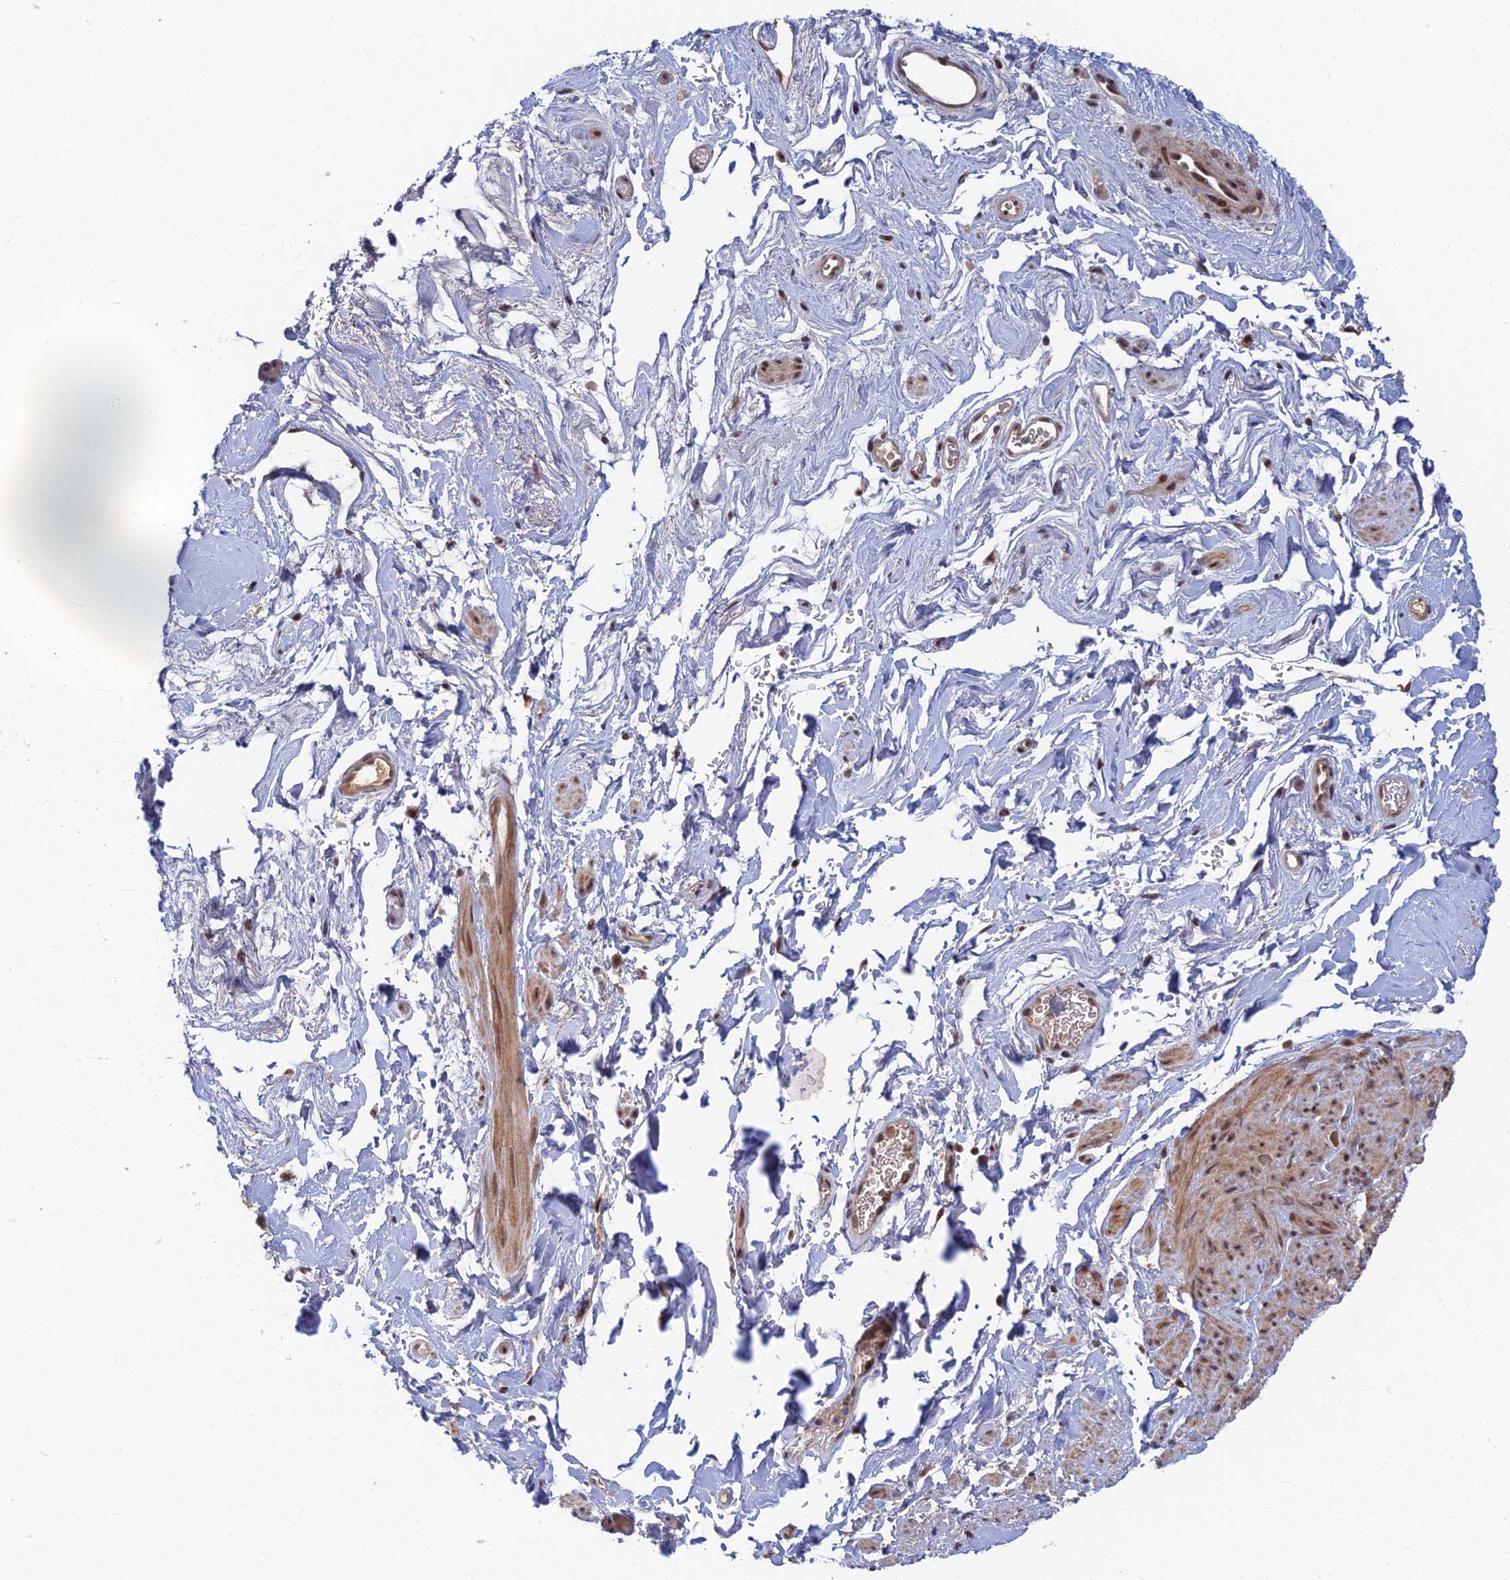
{"staining": {"intensity": "moderate", "quantity": ">75%", "location": "cytoplasmic/membranous,nuclear"}, "tissue": "smooth muscle", "cell_type": "Smooth muscle cells", "image_type": "normal", "snomed": [{"axis": "morphology", "description": "Normal tissue, NOS"}, {"axis": "topography", "description": "Smooth muscle"}, {"axis": "topography", "description": "Peripheral nerve tissue"}], "caption": "A photomicrograph of human smooth muscle stained for a protein demonstrates moderate cytoplasmic/membranous,nuclear brown staining in smooth muscle cells. (DAB (3,3'-diaminobenzidine) = brown stain, brightfield microscopy at high magnification).", "gene": "TCEA2", "patient": {"sex": "male", "age": 69}}